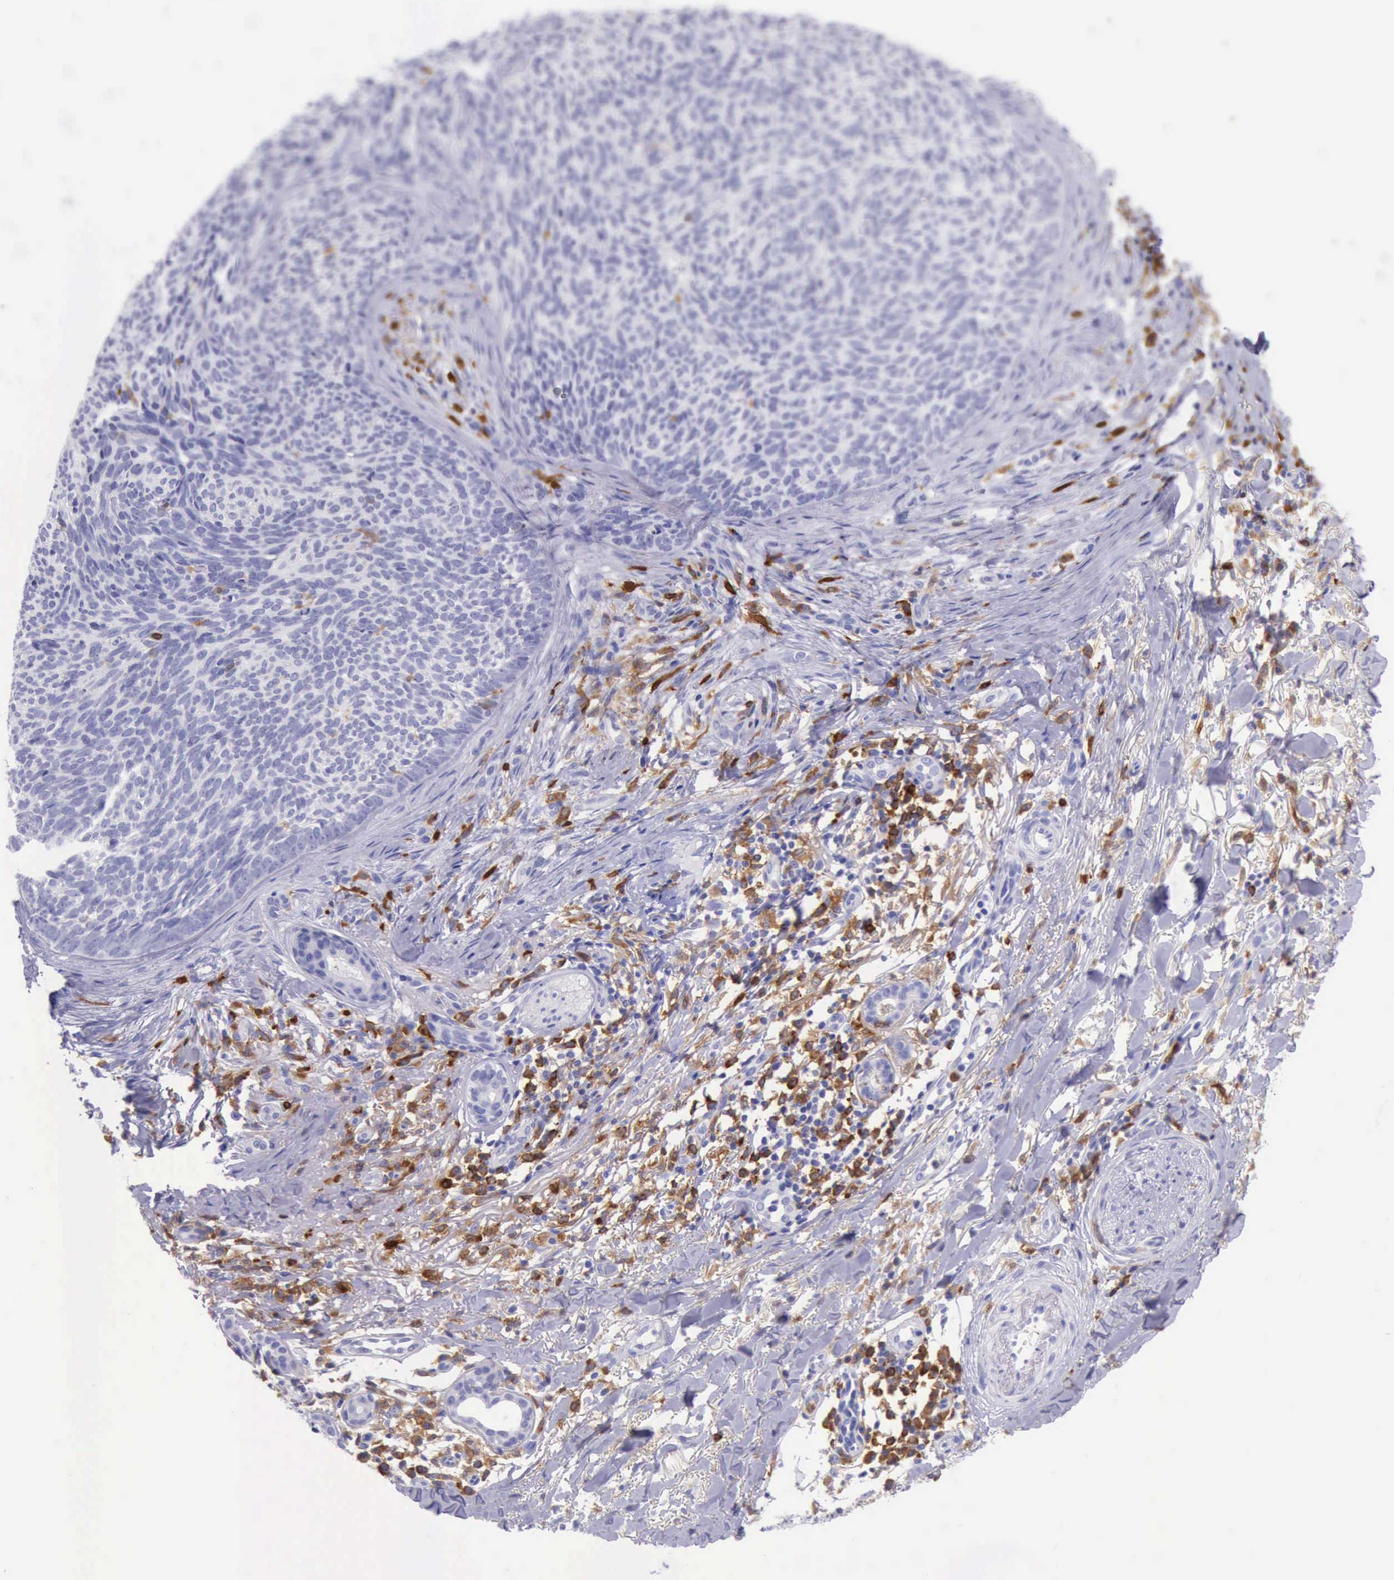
{"staining": {"intensity": "negative", "quantity": "none", "location": "none"}, "tissue": "skin cancer", "cell_type": "Tumor cells", "image_type": "cancer", "snomed": [{"axis": "morphology", "description": "Basal cell carcinoma"}, {"axis": "topography", "description": "Skin"}], "caption": "Tumor cells show no significant protein staining in skin basal cell carcinoma.", "gene": "BTK", "patient": {"sex": "female", "age": 81}}